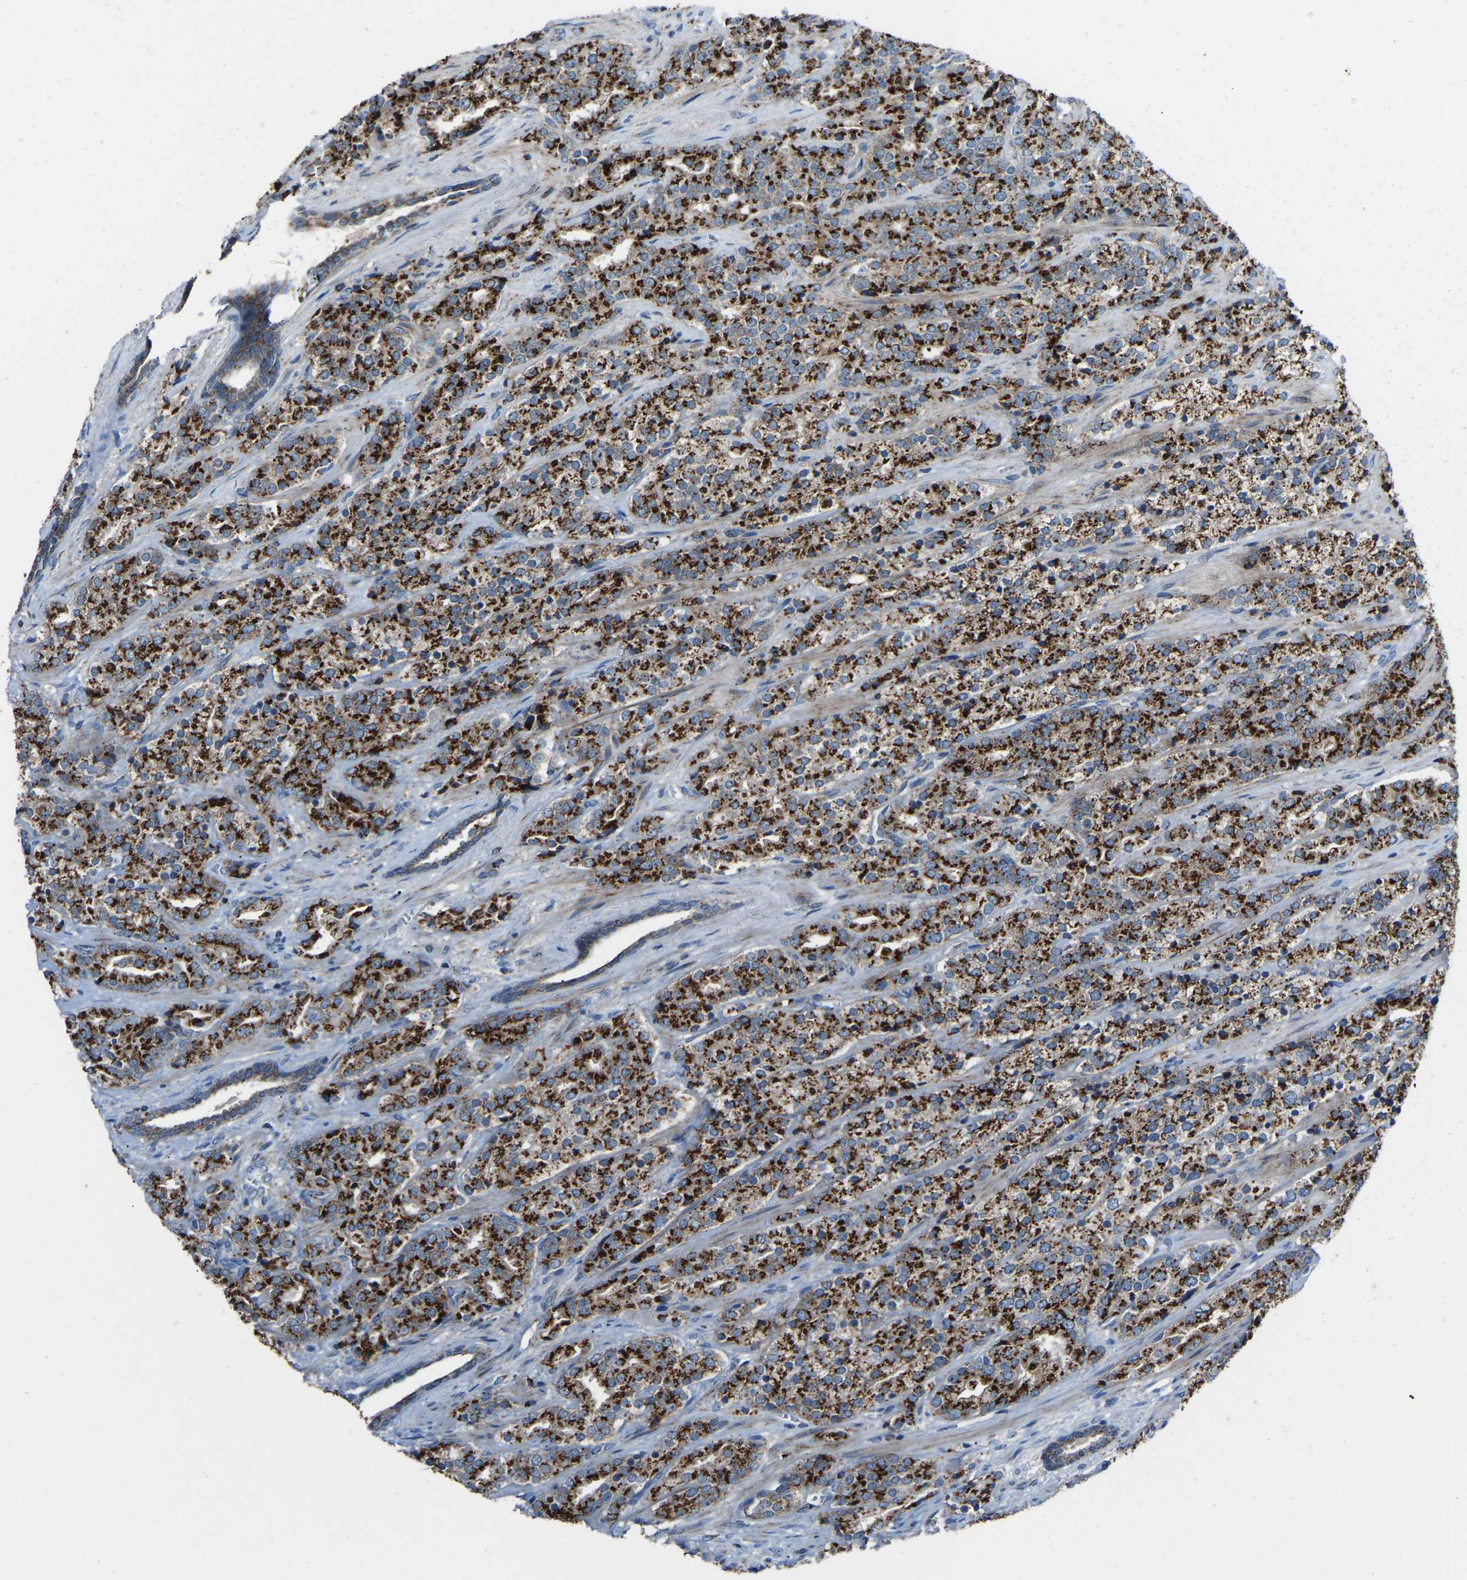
{"staining": {"intensity": "strong", "quantity": ">75%", "location": "cytoplasmic/membranous"}, "tissue": "prostate cancer", "cell_type": "Tumor cells", "image_type": "cancer", "snomed": [{"axis": "morphology", "description": "Adenocarcinoma, High grade"}, {"axis": "topography", "description": "Prostate"}], "caption": "Immunohistochemical staining of human high-grade adenocarcinoma (prostate) displays strong cytoplasmic/membranous protein positivity in about >75% of tumor cells.", "gene": "CANT1", "patient": {"sex": "male", "age": 71}}